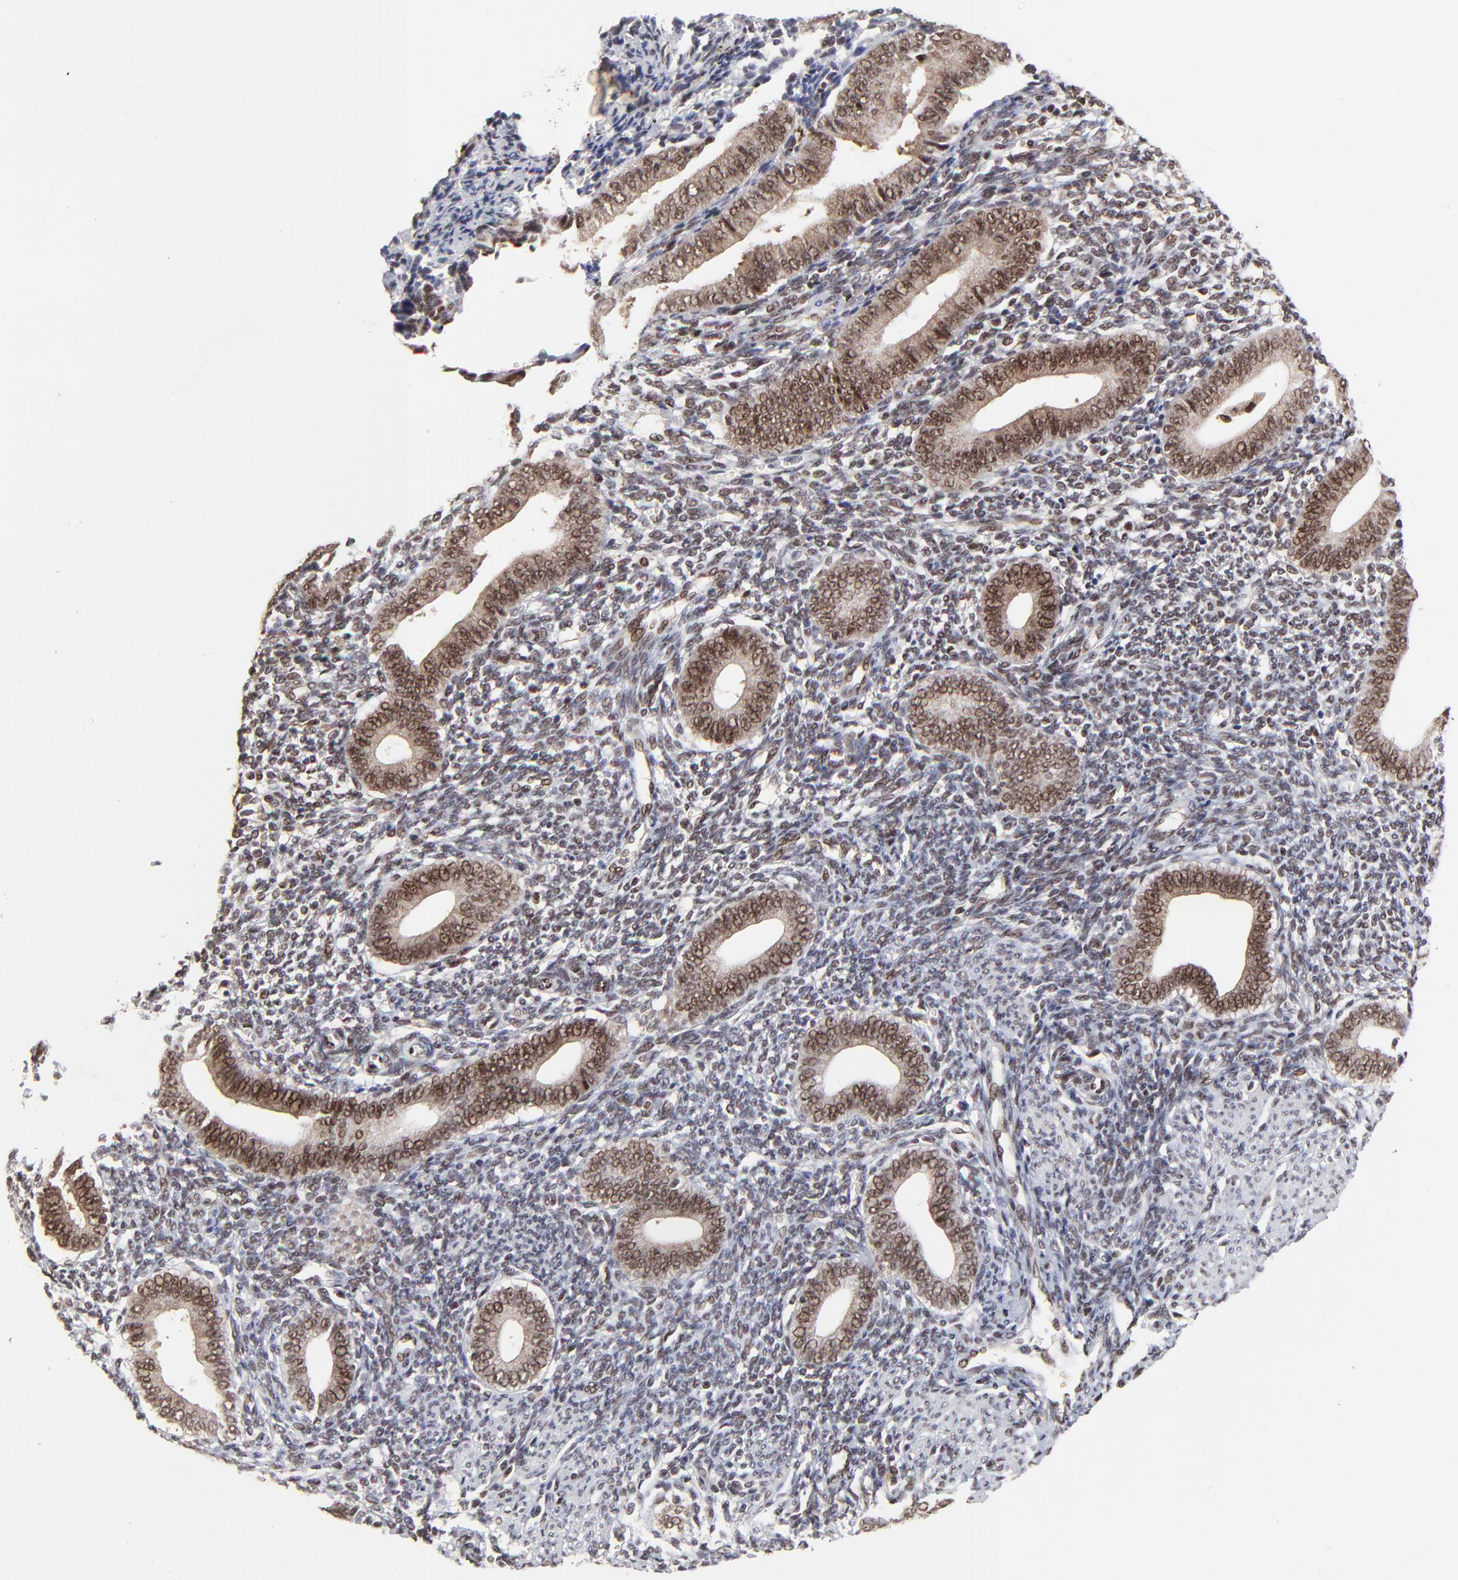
{"staining": {"intensity": "weak", "quantity": "25%-75%", "location": "nuclear"}, "tissue": "endometrium", "cell_type": "Cells in endometrial stroma", "image_type": "normal", "snomed": [{"axis": "morphology", "description": "Normal tissue, NOS"}, {"axis": "topography", "description": "Uterus"}, {"axis": "topography", "description": "Endometrium"}], "caption": "Immunohistochemical staining of benign human endometrium shows low levels of weak nuclear positivity in approximately 25%-75% of cells in endometrial stroma.", "gene": "RBM22", "patient": {"sex": "female", "age": 33}}